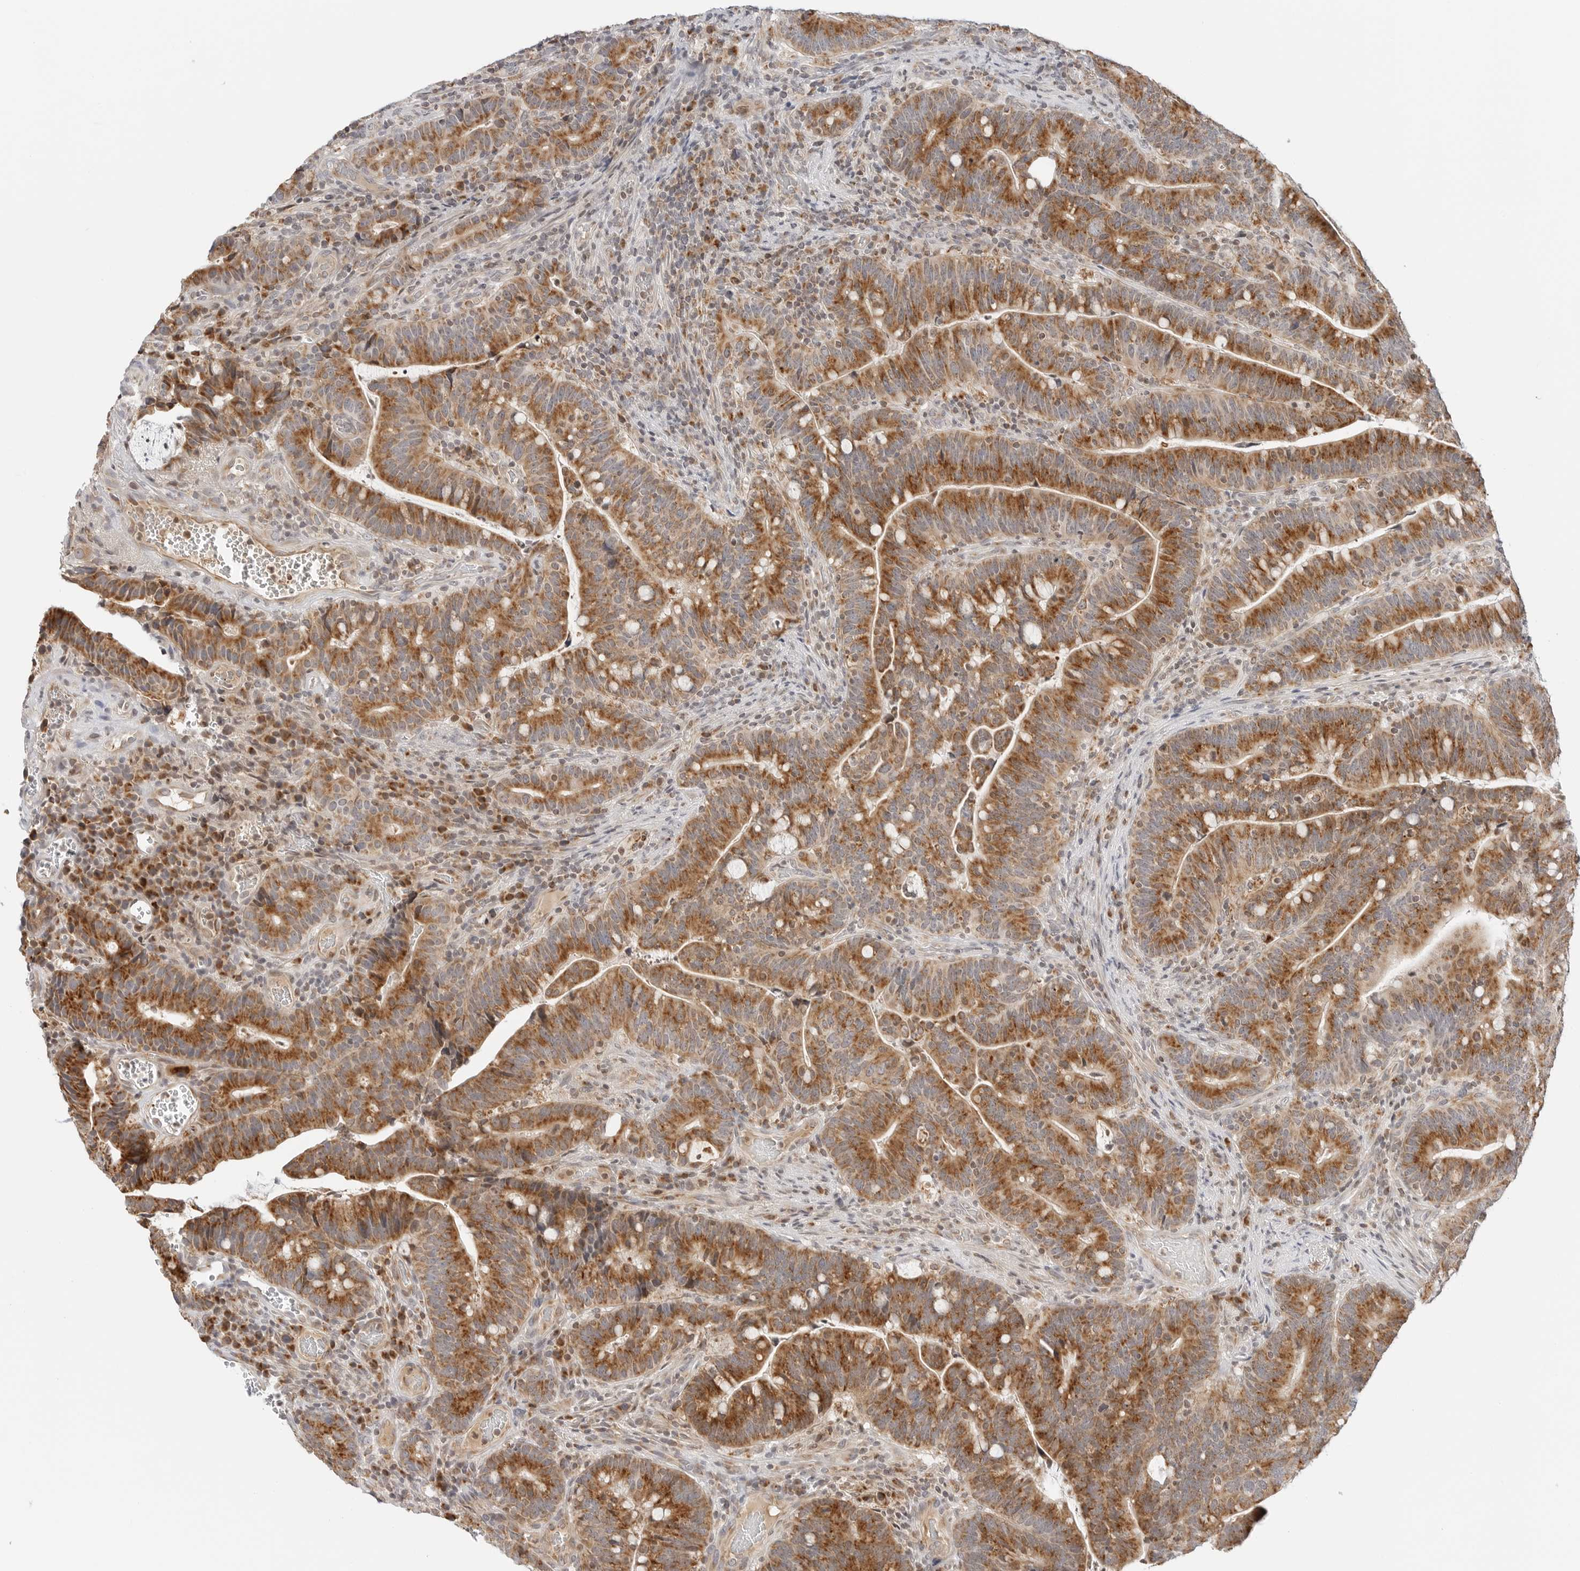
{"staining": {"intensity": "moderate", "quantity": ">75%", "location": "cytoplasmic/membranous"}, "tissue": "colorectal cancer", "cell_type": "Tumor cells", "image_type": "cancer", "snomed": [{"axis": "morphology", "description": "Adenocarcinoma, NOS"}, {"axis": "topography", "description": "Colon"}], "caption": "Colorectal cancer (adenocarcinoma) stained with a protein marker displays moderate staining in tumor cells.", "gene": "DYRK4", "patient": {"sex": "female", "age": 66}}